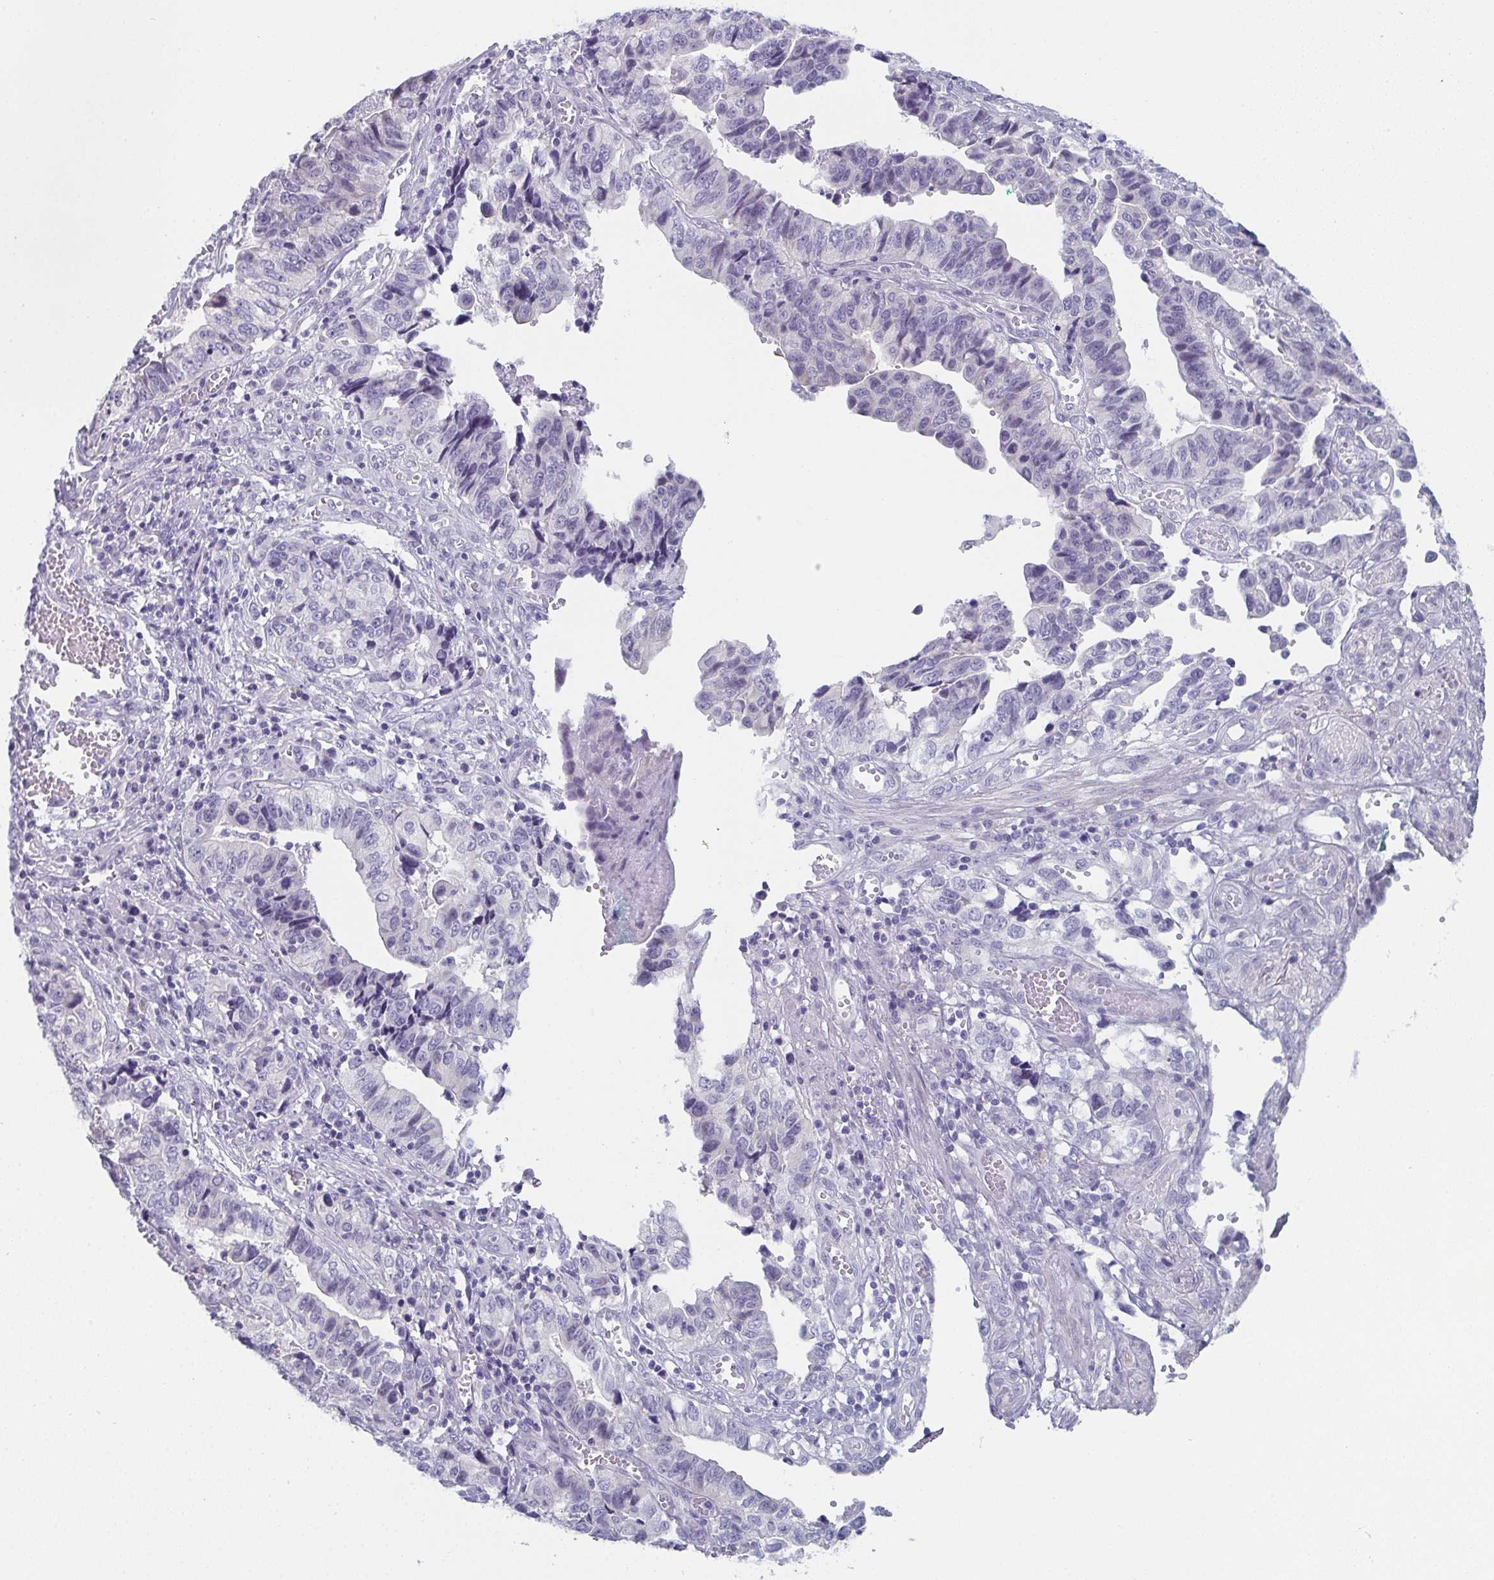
{"staining": {"intensity": "negative", "quantity": "none", "location": "none"}, "tissue": "stomach cancer", "cell_type": "Tumor cells", "image_type": "cancer", "snomed": [{"axis": "morphology", "description": "Adenocarcinoma, NOS"}, {"axis": "topography", "description": "Stomach, upper"}], "caption": "Micrograph shows no protein expression in tumor cells of stomach cancer tissue.", "gene": "DYDC2", "patient": {"sex": "female", "age": 67}}